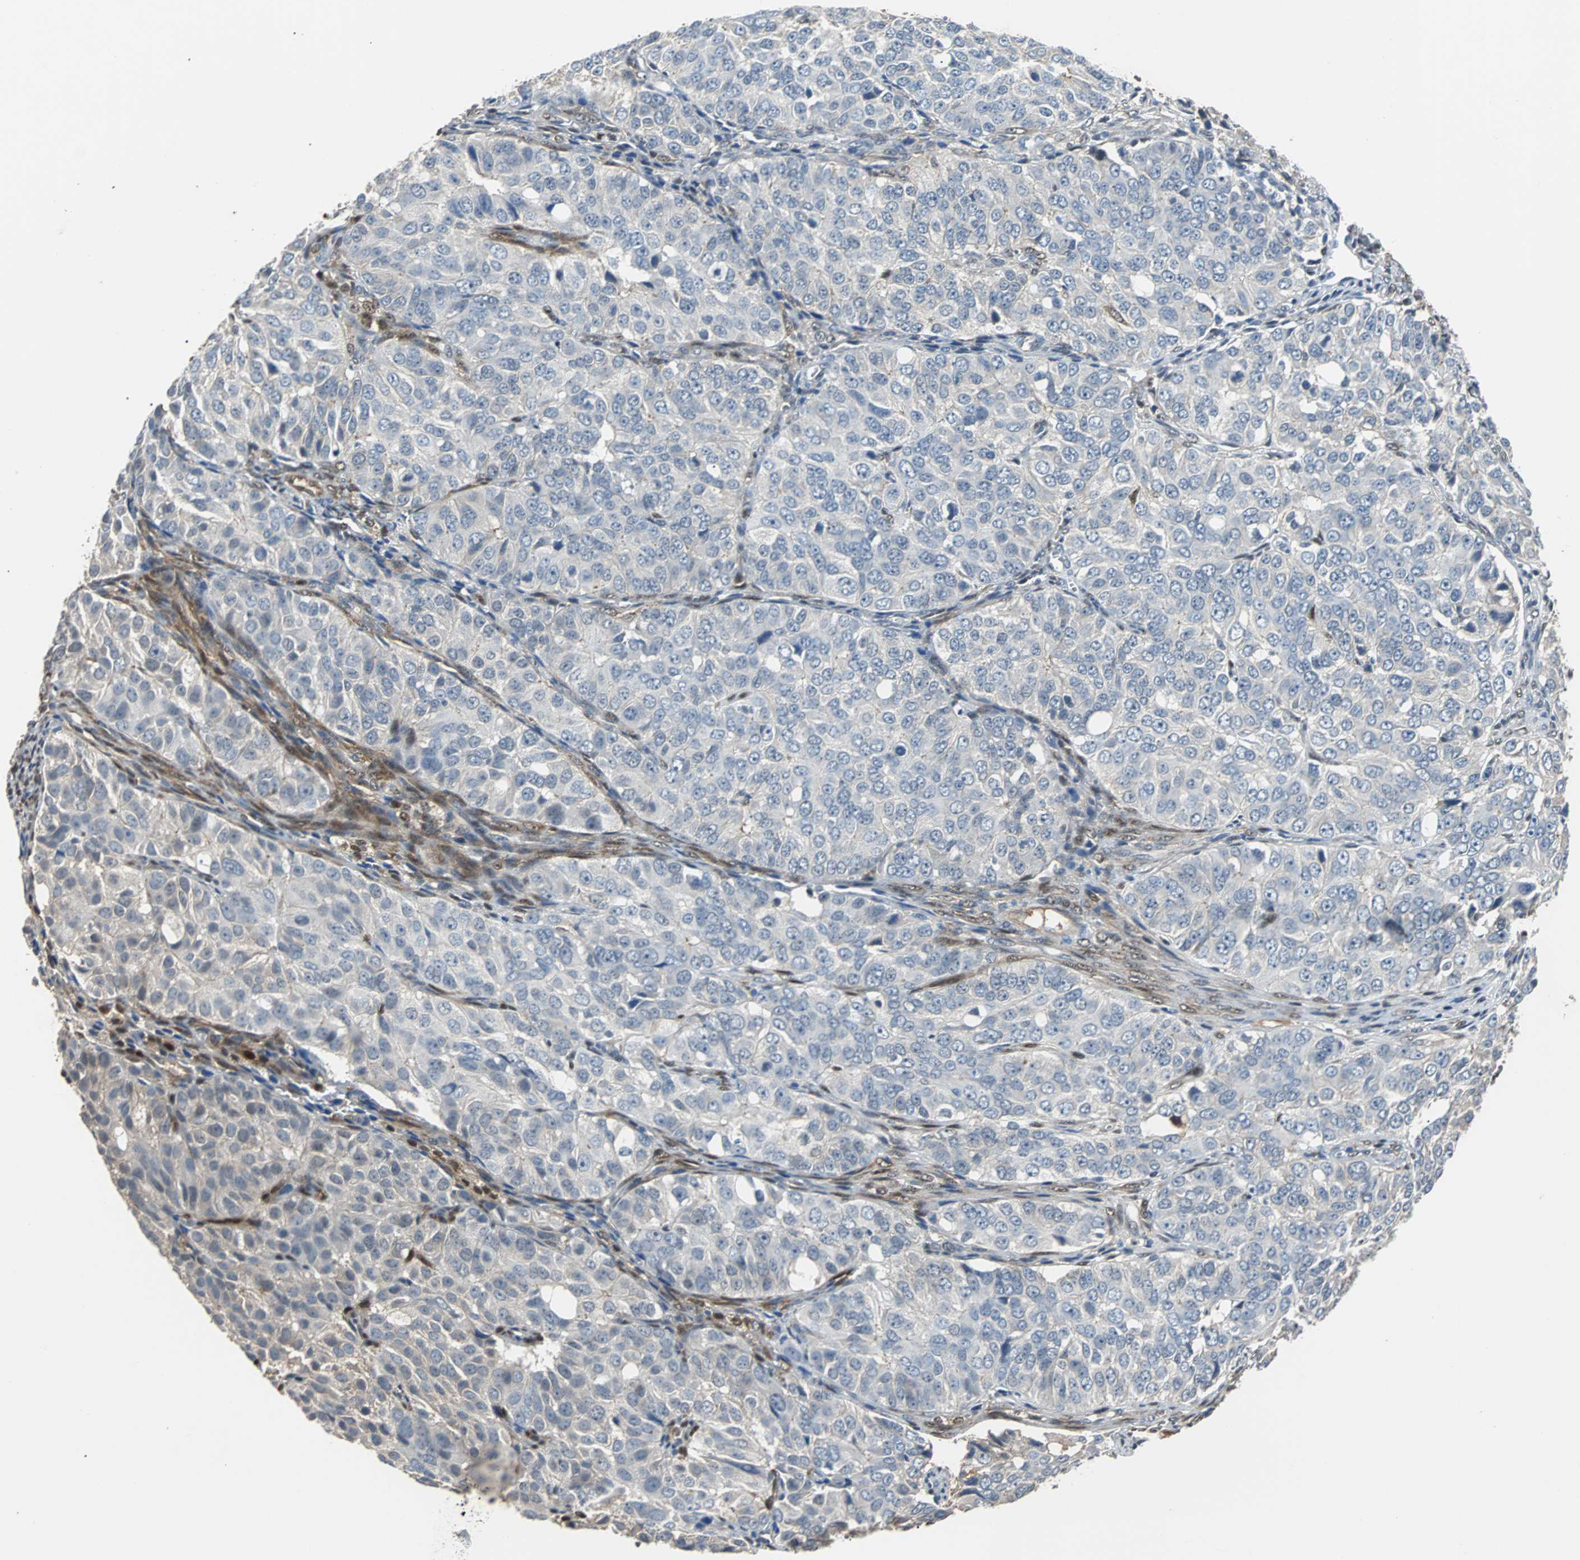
{"staining": {"intensity": "negative", "quantity": "none", "location": "none"}, "tissue": "ovarian cancer", "cell_type": "Tumor cells", "image_type": "cancer", "snomed": [{"axis": "morphology", "description": "Carcinoma, endometroid"}, {"axis": "topography", "description": "Ovary"}], "caption": "Tumor cells show no significant expression in ovarian endometroid carcinoma.", "gene": "FHL2", "patient": {"sex": "female", "age": 51}}